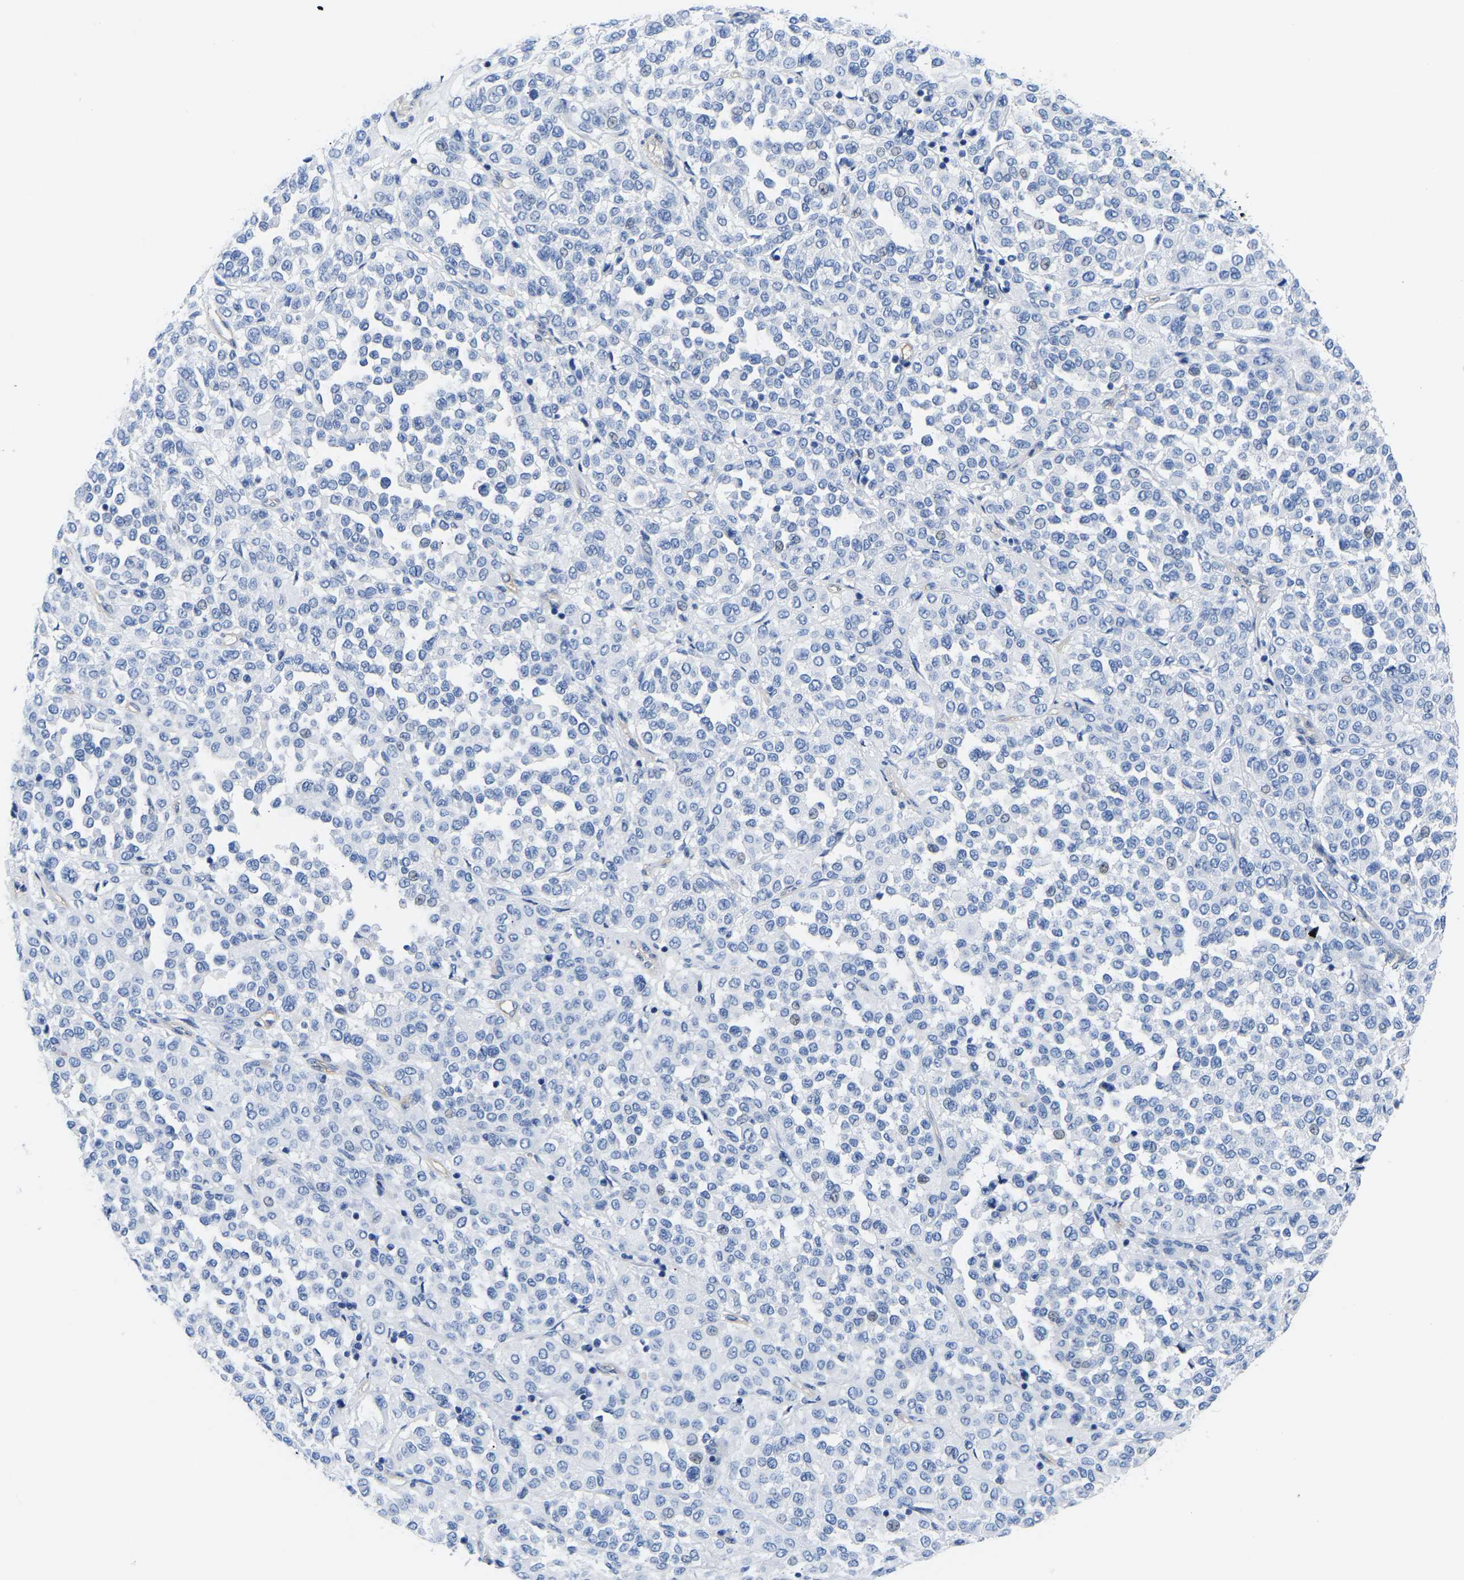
{"staining": {"intensity": "negative", "quantity": "none", "location": "none"}, "tissue": "melanoma", "cell_type": "Tumor cells", "image_type": "cancer", "snomed": [{"axis": "morphology", "description": "Malignant melanoma, Metastatic site"}, {"axis": "topography", "description": "Pancreas"}], "caption": "Malignant melanoma (metastatic site) was stained to show a protein in brown. There is no significant staining in tumor cells.", "gene": "UPK3A", "patient": {"sex": "female", "age": 30}}